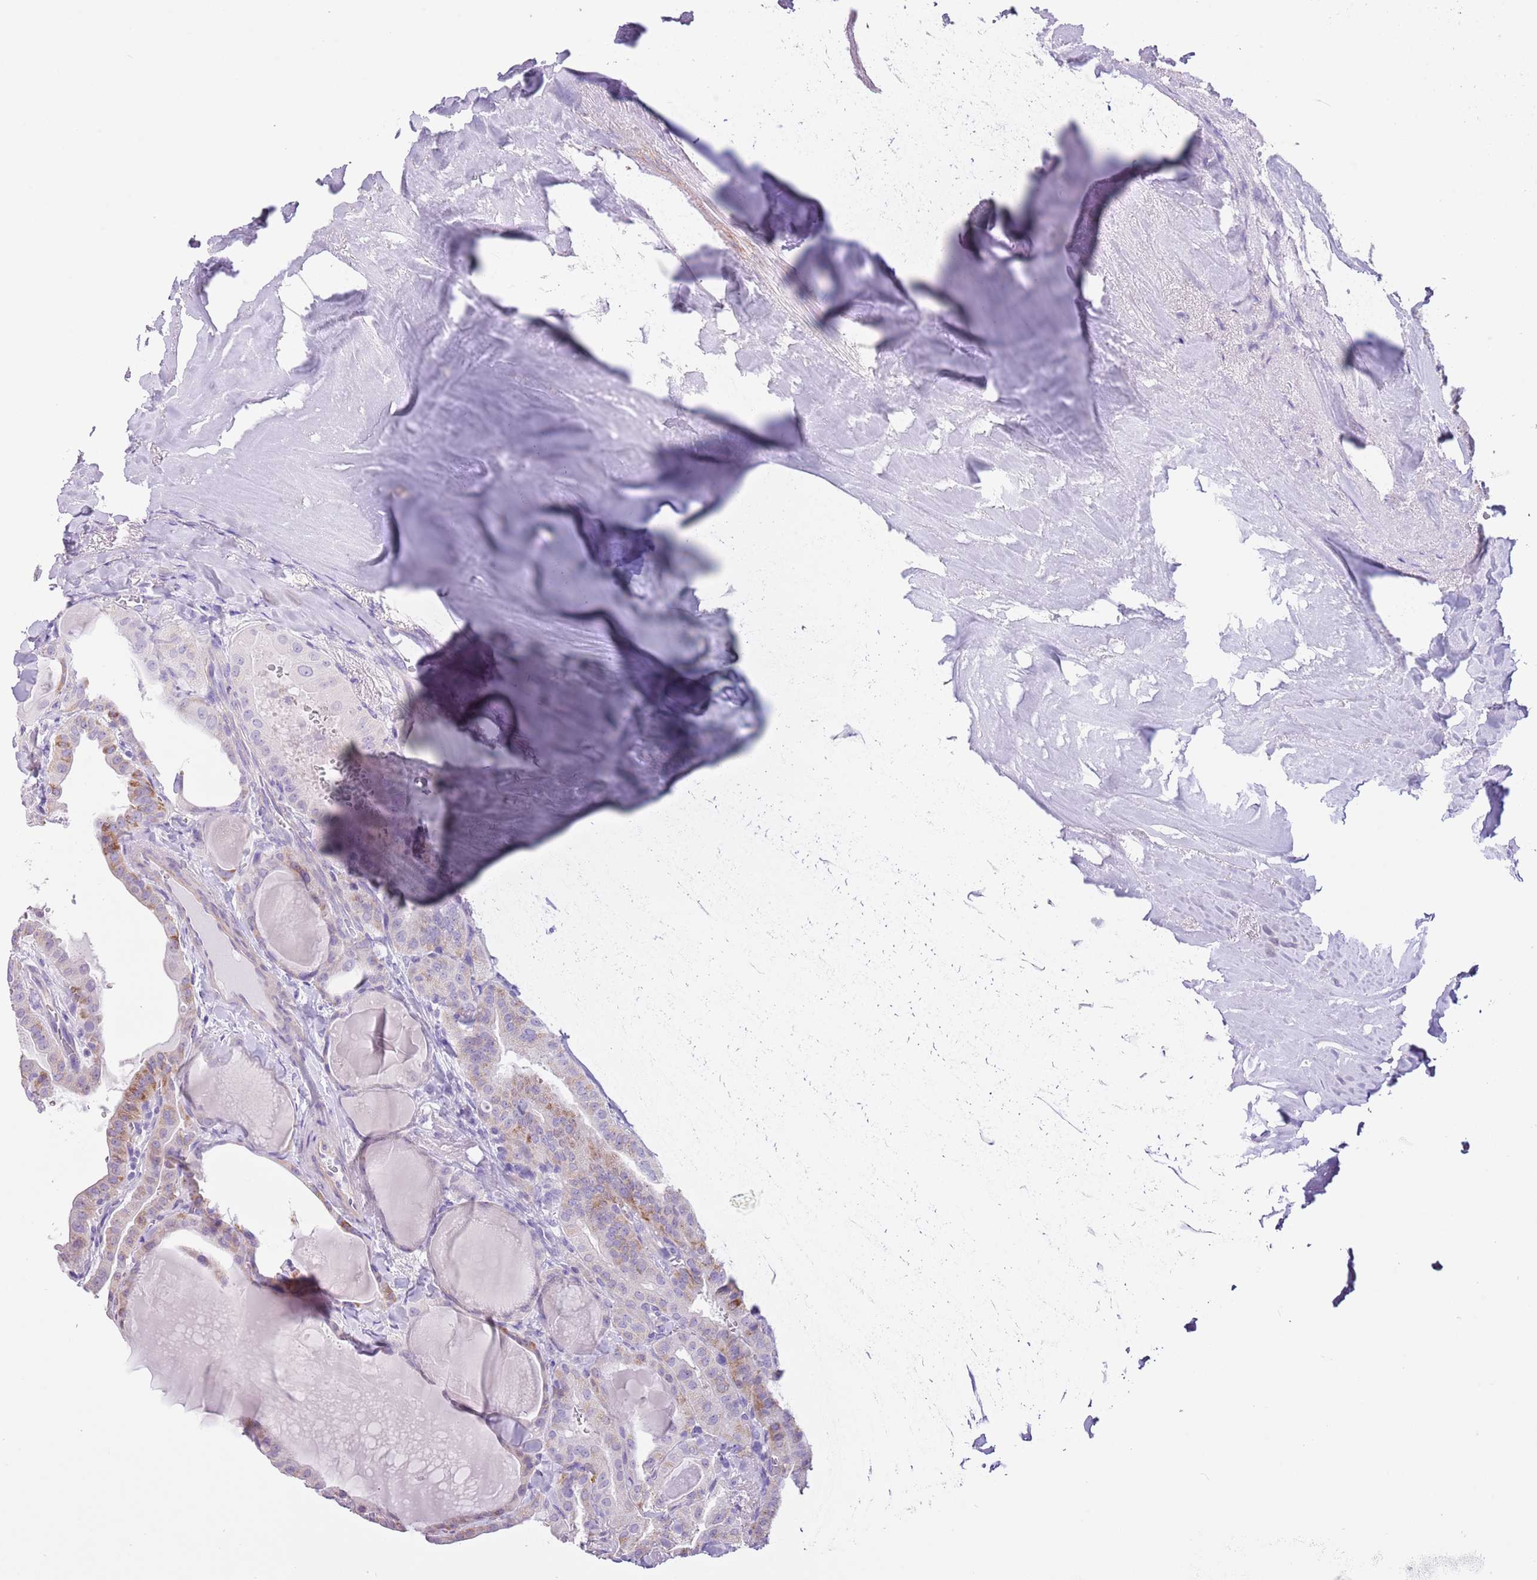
{"staining": {"intensity": "moderate", "quantity": "<25%", "location": "cytoplasmic/membranous"}, "tissue": "thyroid cancer", "cell_type": "Tumor cells", "image_type": "cancer", "snomed": [{"axis": "morphology", "description": "Papillary adenocarcinoma, NOS"}, {"axis": "topography", "description": "Thyroid gland"}], "caption": "Immunohistochemical staining of papillary adenocarcinoma (thyroid) shows low levels of moderate cytoplasmic/membranous protein positivity in approximately <25% of tumor cells. Using DAB (3,3'-diaminobenzidine) (brown) and hematoxylin (blue) stains, captured at high magnification using brightfield microscopy.", "gene": "SLC7A14", "patient": {"sex": "male", "age": 52}}